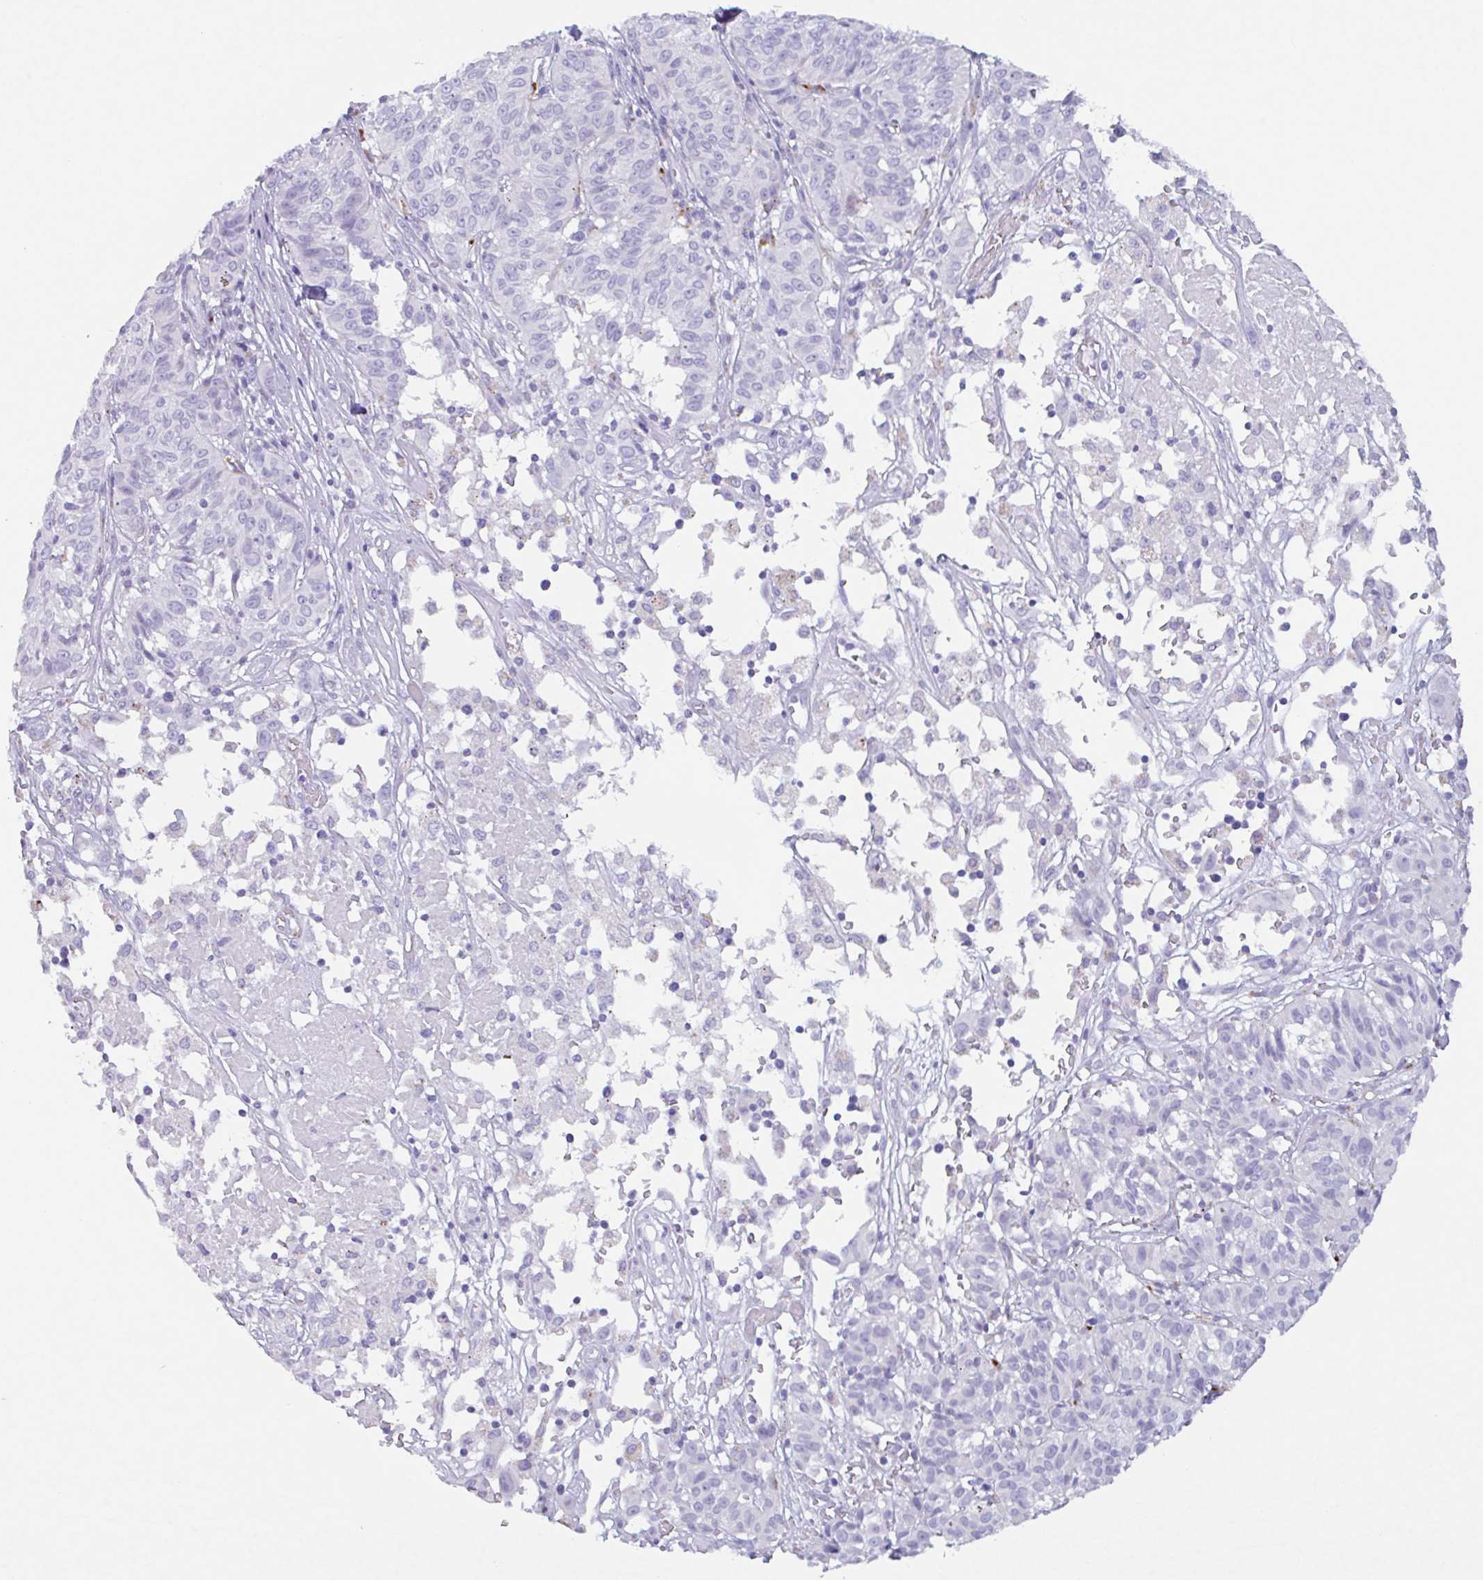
{"staining": {"intensity": "negative", "quantity": "none", "location": "none"}, "tissue": "melanoma", "cell_type": "Tumor cells", "image_type": "cancer", "snomed": [{"axis": "morphology", "description": "Malignant melanoma, NOS"}, {"axis": "topography", "description": "Skin"}], "caption": "This is an immunohistochemistry micrograph of melanoma. There is no positivity in tumor cells.", "gene": "DTWD2", "patient": {"sex": "female", "age": 72}}